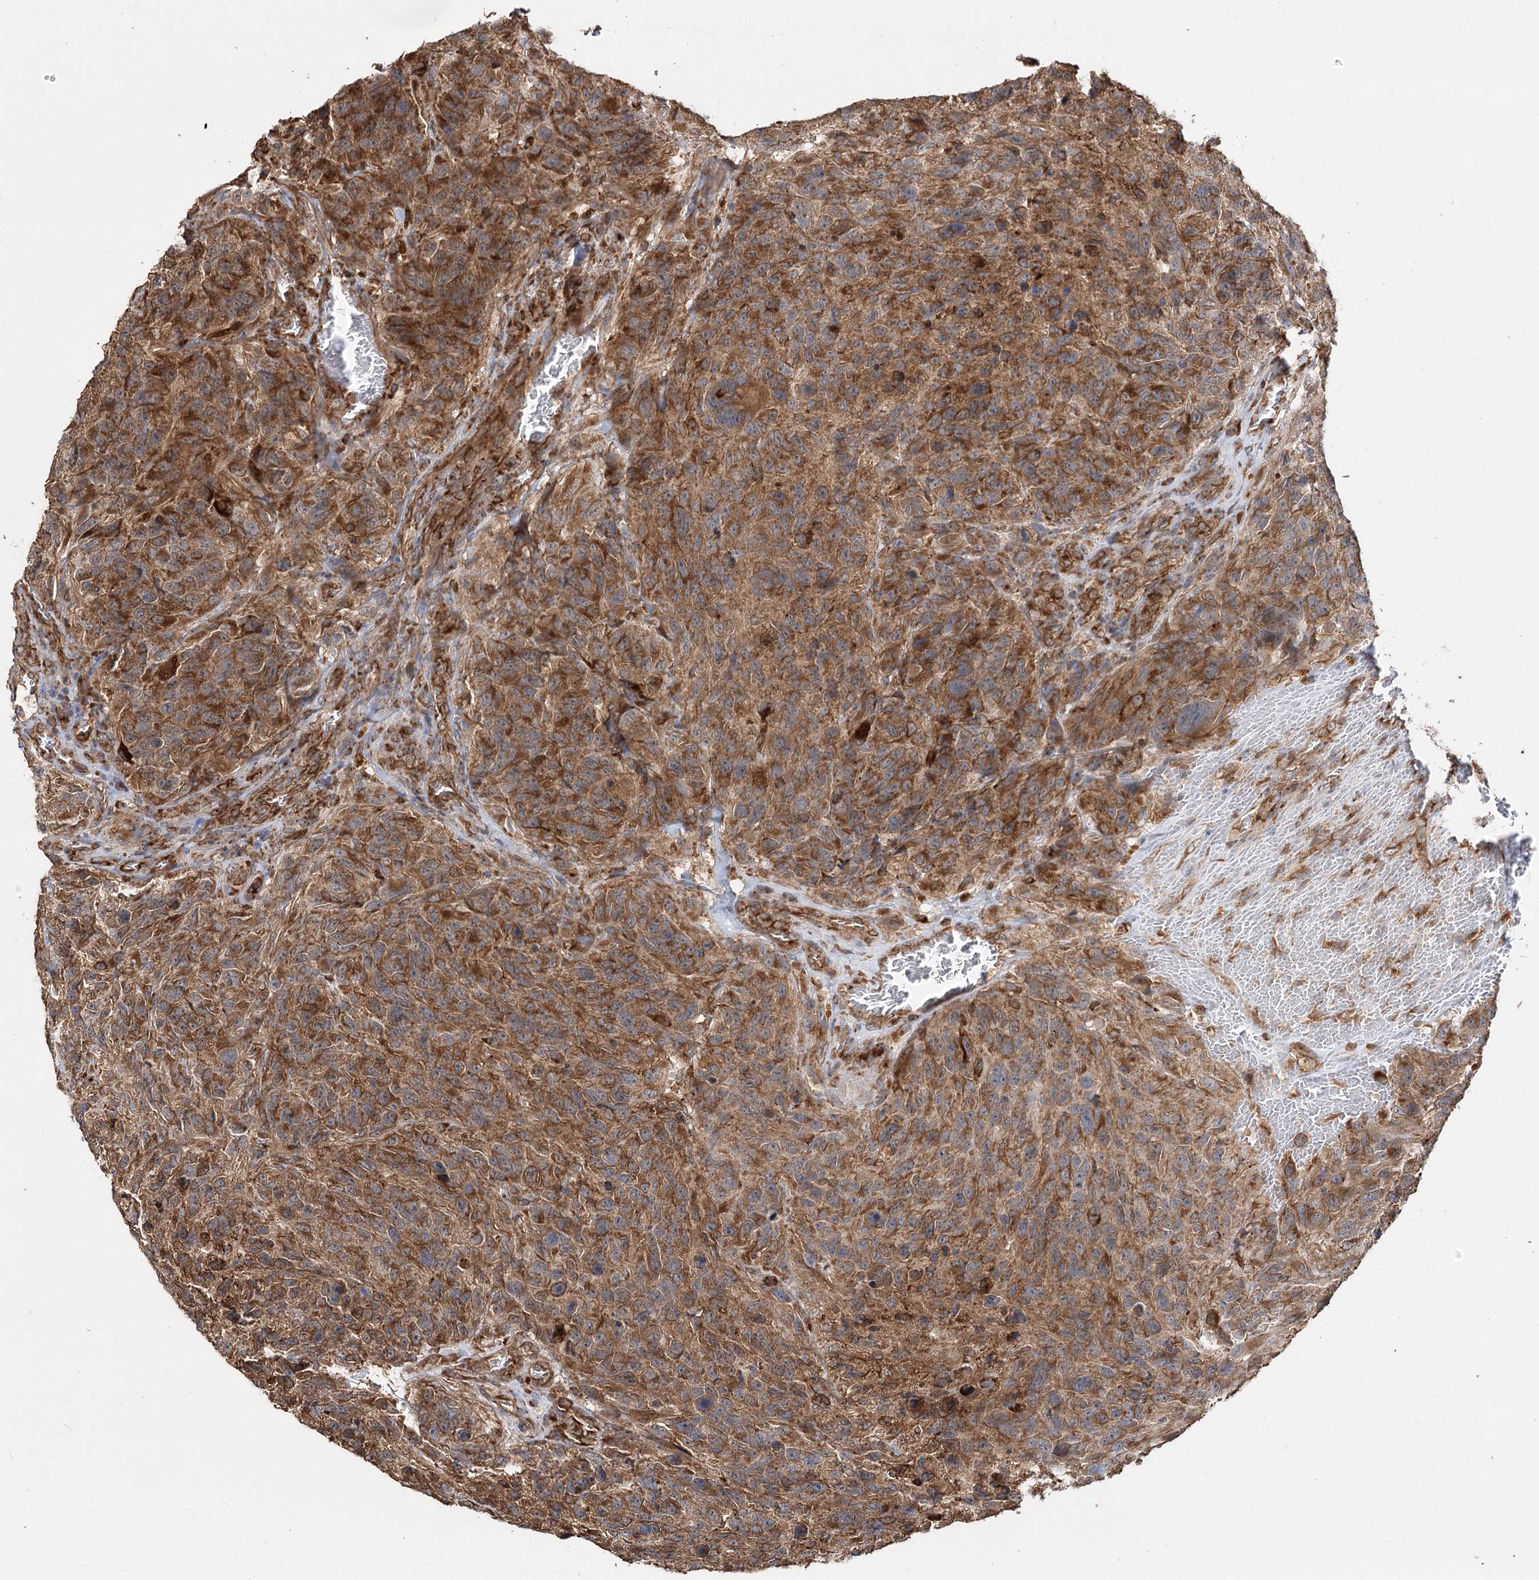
{"staining": {"intensity": "strong", "quantity": ">75%", "location": "cytoplasmic/membranous"}, "tissue": "glioma", "cell_type": "Tumor cells", "image_type": "cancer", "snomed": [{"axis": "morphology", "description": "Glioma, malignant, High grade"}, {"axis": "topography", "description": "Brain"}], "caption": "IHC of human high-grade glioma (malignant) displays high levels of strong cytoplasmic/membranous staining in approximately >75% of tumor cells.", "gene": "DNAJB14", "patient": {"sex": "male", "age": 69}}